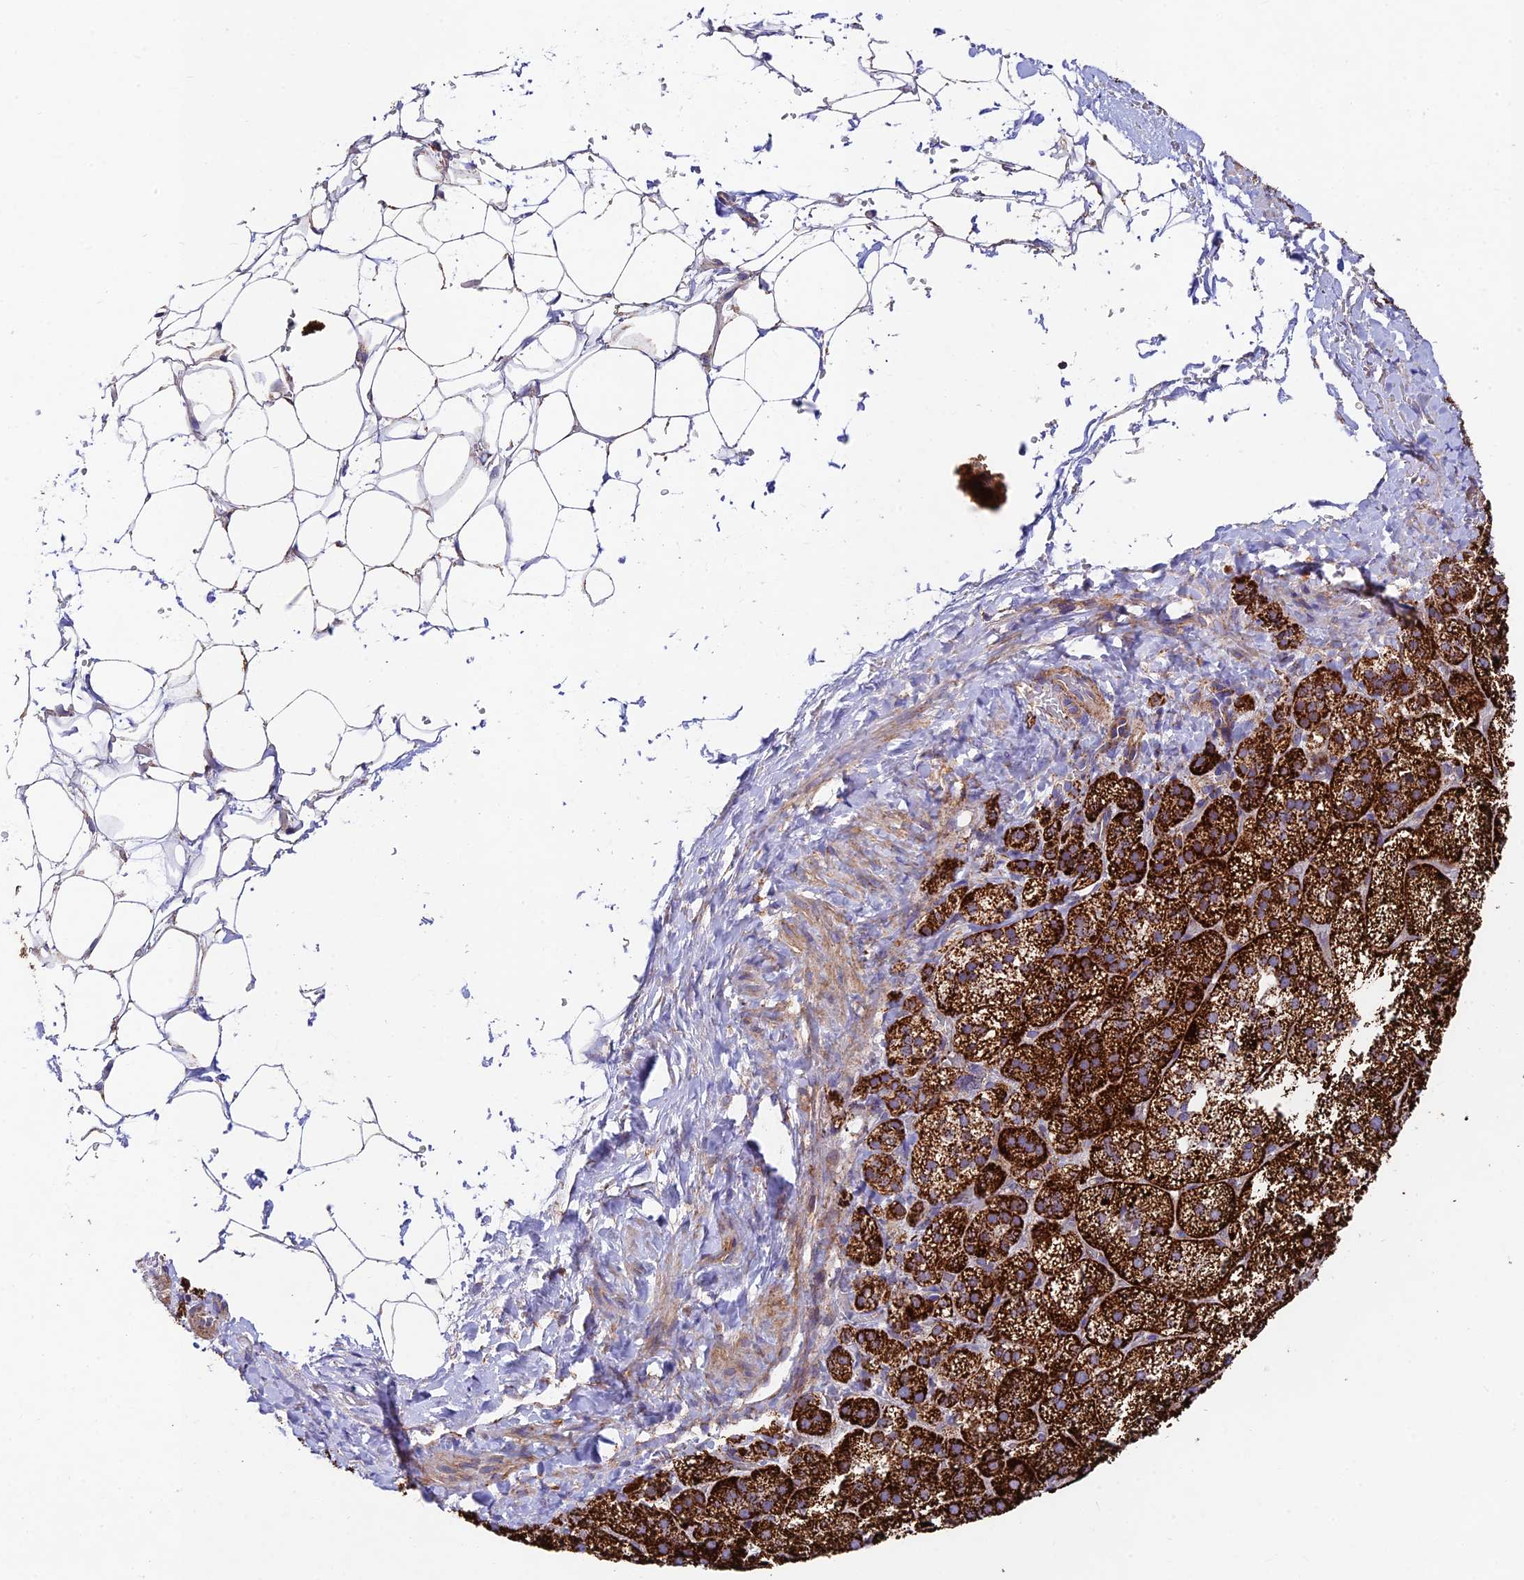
{"staining": {"intensity": "strong", "quantity": ">75%", "location": "cytoplasmic/membranous"}, "tissue": "adrenal gland", "cell_type": "Glandular cells", "image_type": "normal", "snomed": [{"axis": "morphology", "description": "Normal tissue, NOS"}, {"axis": "topography", "description": "Adrenal gland"}], "caption": "Glandular cells display high levels of strong cytoplasmic/membranous staining in about >75% of cells in benign adrenal gland.", "gene": "KHDC3L", "patient": {"sex": "female", "age": 44}}